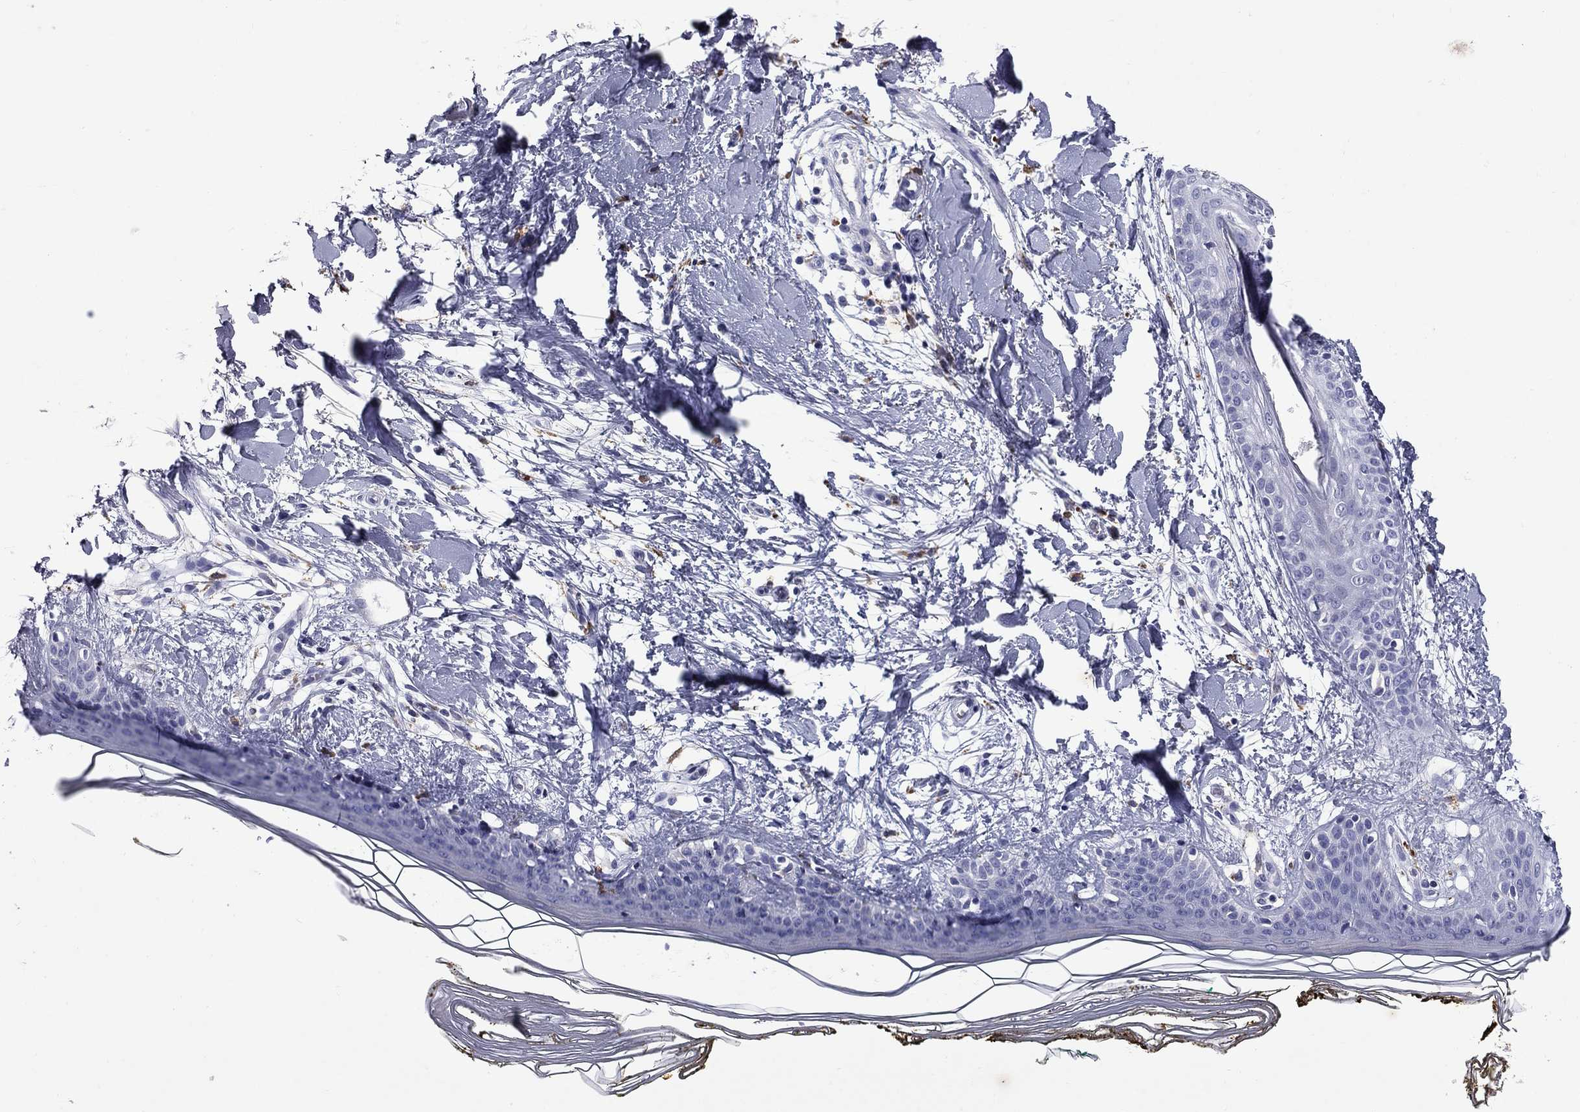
{"staining": {"intensity": "negative", "quantity": "none", "location": "none"}, "tissue": "skin", "cell_type": "Fibroblasts", "image_type": "normal", "snomed": [{"axis": "morphology", "description": "Normal tissue, NOS"}, {"axis": "morphology", "description": "Malignant melanoma, NOS"}, {"axis": "topography", "description": "Skin"}], "caption": "The micrograph shows no staining of fibroblasts in normal skin.", "gene": "MADCAM1", "patient": {"sex": "female", "age": 34}}